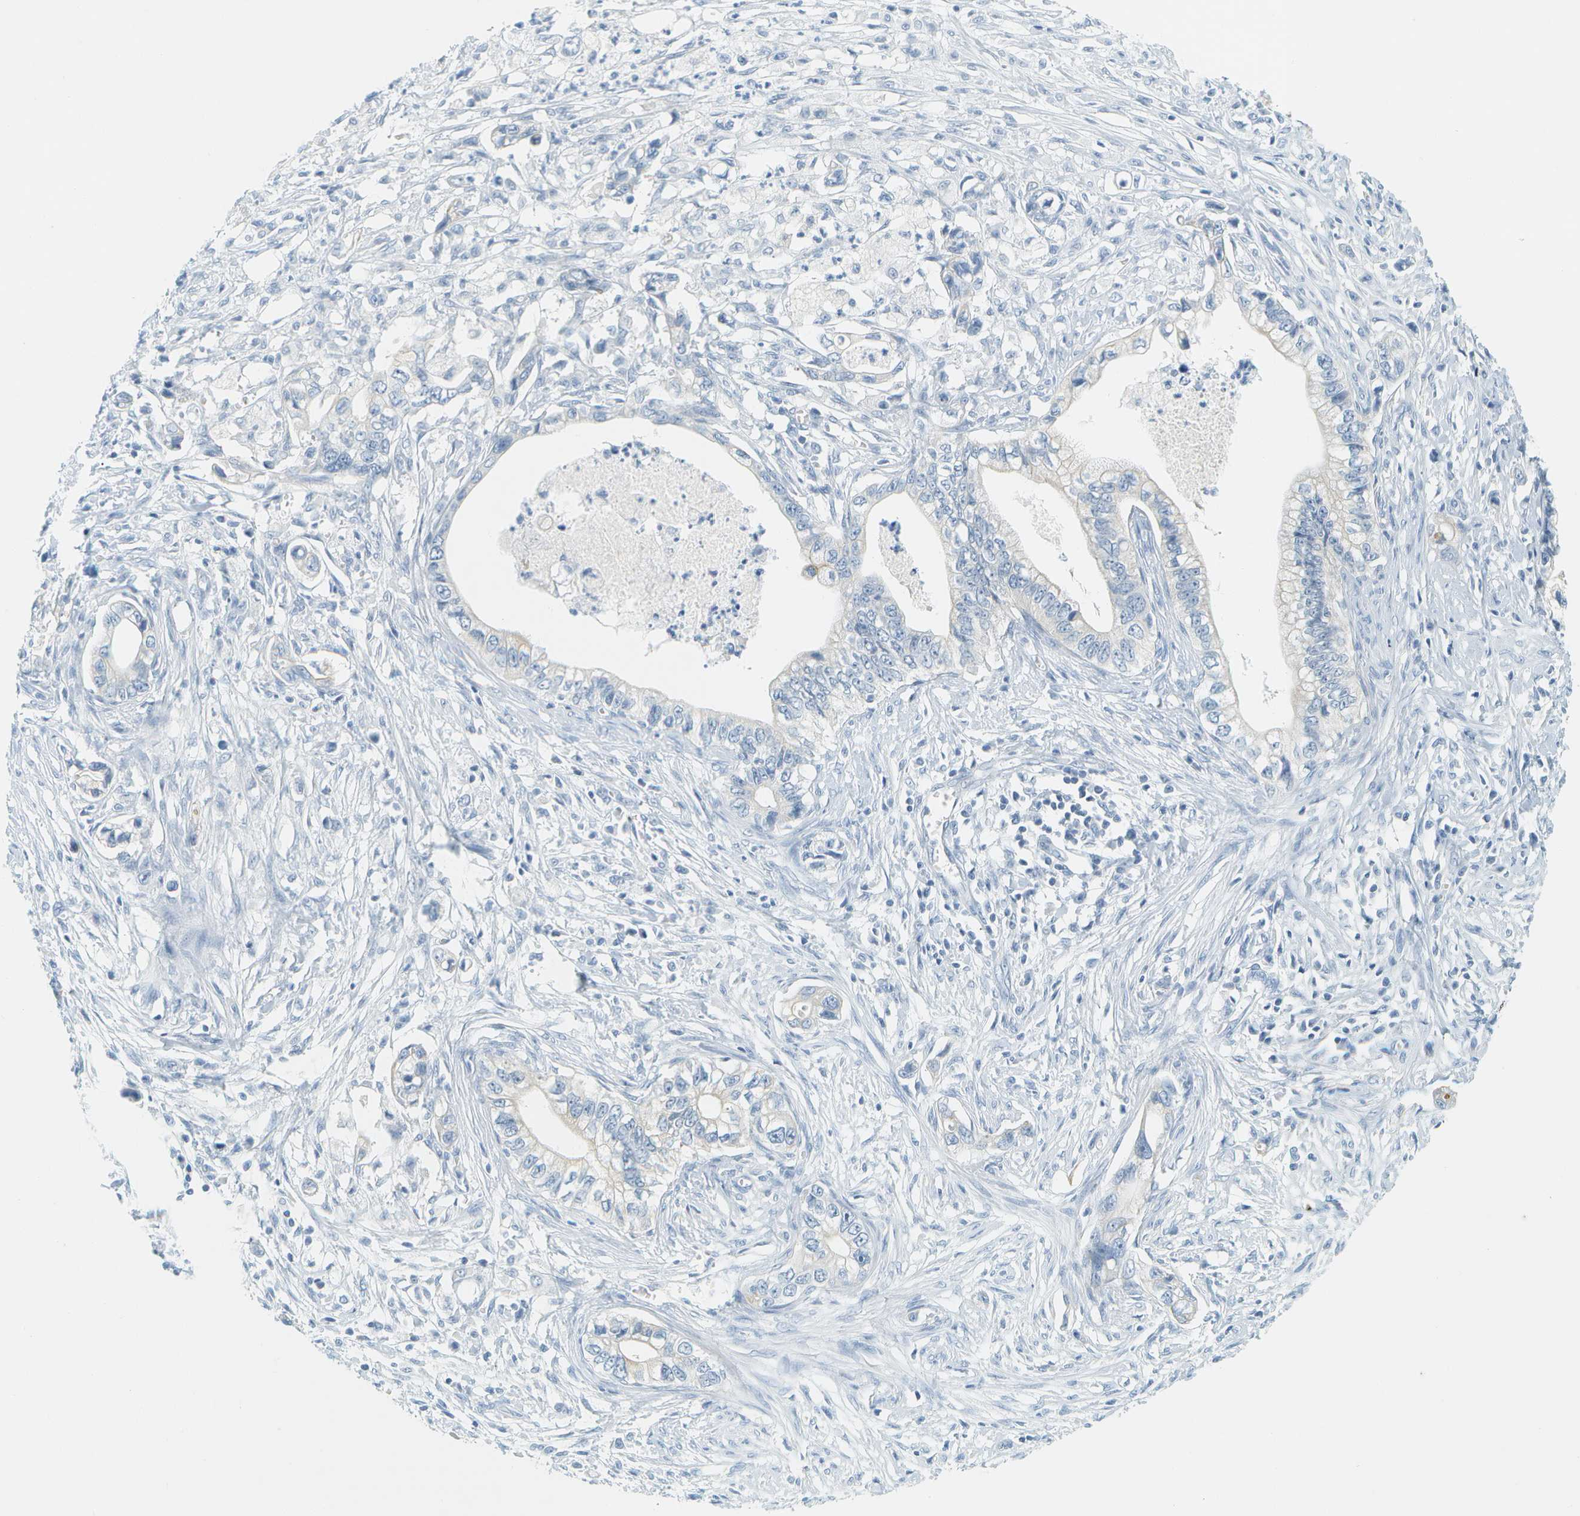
{"staining": {"intensity": "negative", "quantity": "none", "location": "none"}, "tissue": "pancreatic cancer", "cell_type": "Tumor cells", "image_type": "cancer", "snomed": [{"axis": "morphology", "description": "Adenocarcinoma, NOS"}, {"axis": "topography", "description": "Pancreas"}], "caption": "An immunohistochemistry (IHC) micrograph of pancreatic cancer (adenocarcinoma) is shown. There is no staining in tumor cells of pancreatic cancer (adenocarcinoma). (Stains: DAB immunohistochemistry (IHC) with hematoxylin counter stain, Microscopy: brightfield microscopy at high magnification).", "gene": "SMYD5", "patient": {"sex": "male", "age": 56}}